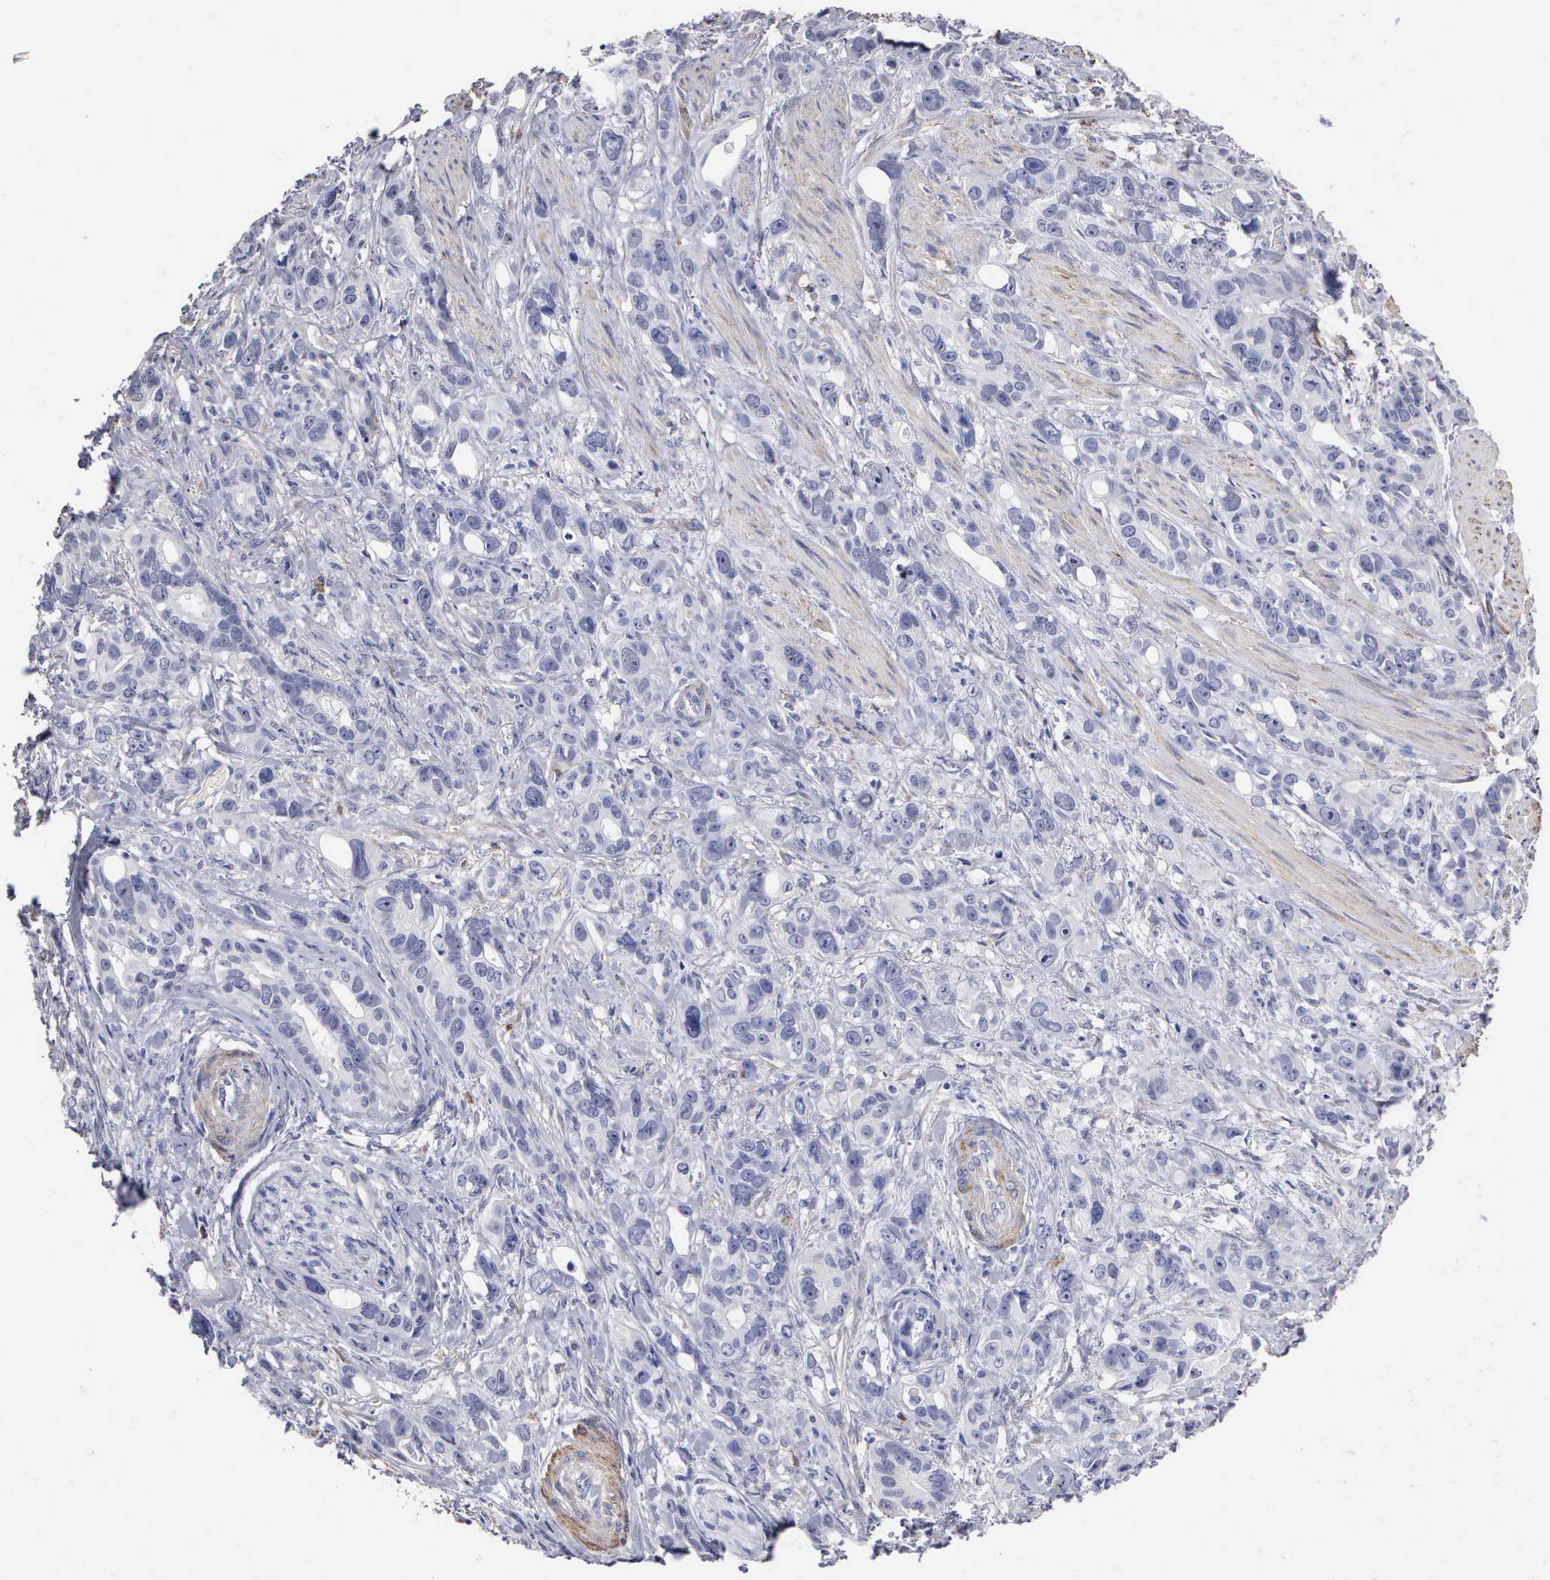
{"staining": {"intensity": "negative", "quantity": "none", "location": "none"}, "tissue": "stomach cancer", "cell_type": "Tumor cells", "image_type": "cancer", "snomed": [{"axis": "morphology", "description": "Adenocarcinoma, NOS"}, {"axis": "topography", "description": "Stomach, upper"}], "caption": "Micrograph shows no significant protein staining in tumor cells of adenocarcinoma (stomach). (Stains: DAB immunohistochemistry with hematoxylin counter stain, Microscopy: brightfield microscopy at high magnification).", "gene": "ELFN2", "patient": {"sex": "male", "age": 47}}